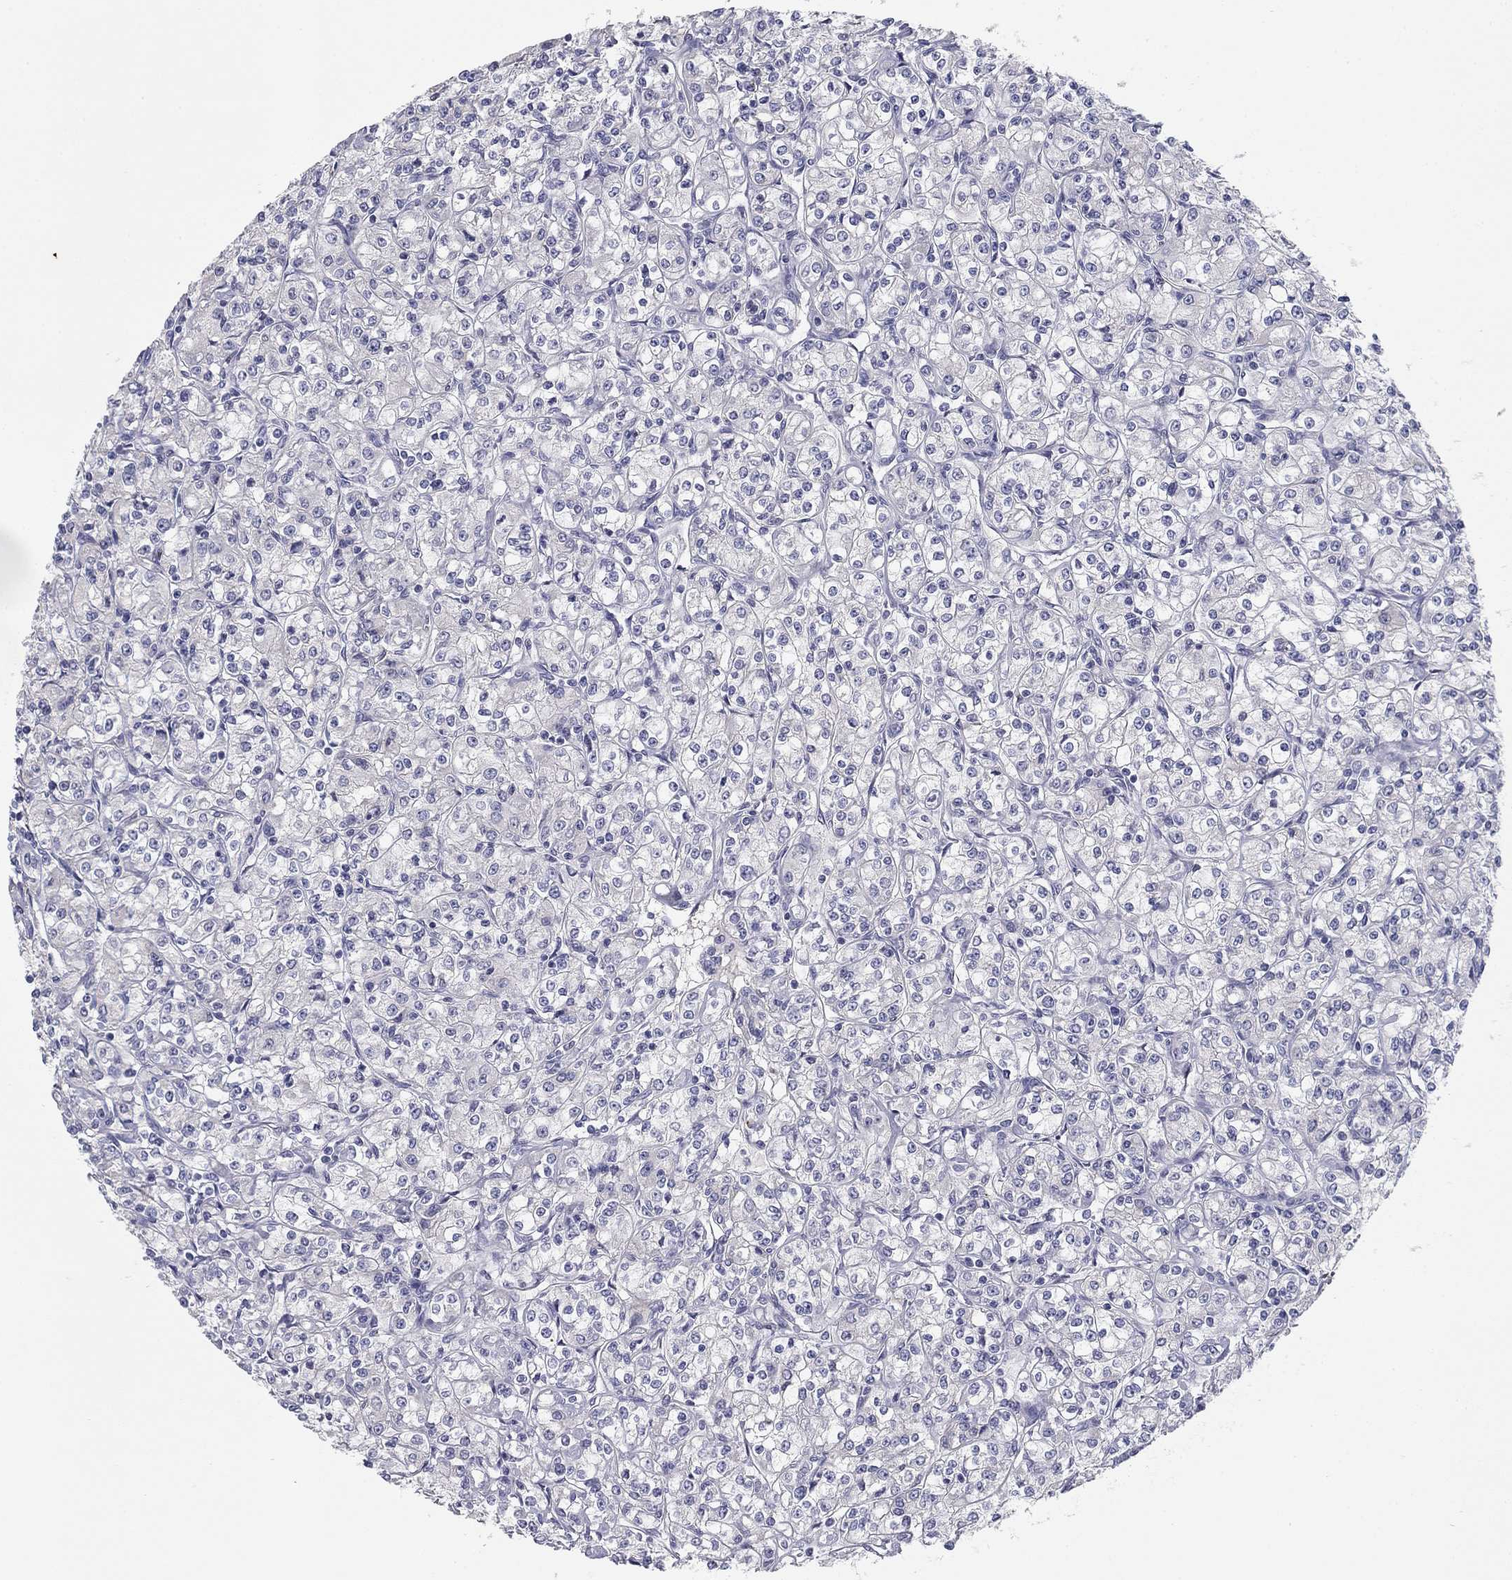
{"staining": {"intensity": "negative", "quantity": "none", "location": "none"}, "tissue": "renal cancer", "cell_type": "Tumor cells", "image_type": "cancer", "snomed": [{"axis": "morphology", "description": "Adenocarcinoma, NOS"}, {"axis": "topography", "description": "Kidney"}], "caption": "A micrograph of human renal adenocarcinoma is negative for staining in tumor cells.", "gene": "SEPTIN3", "patient": {"sex": "male", "age": 77}}